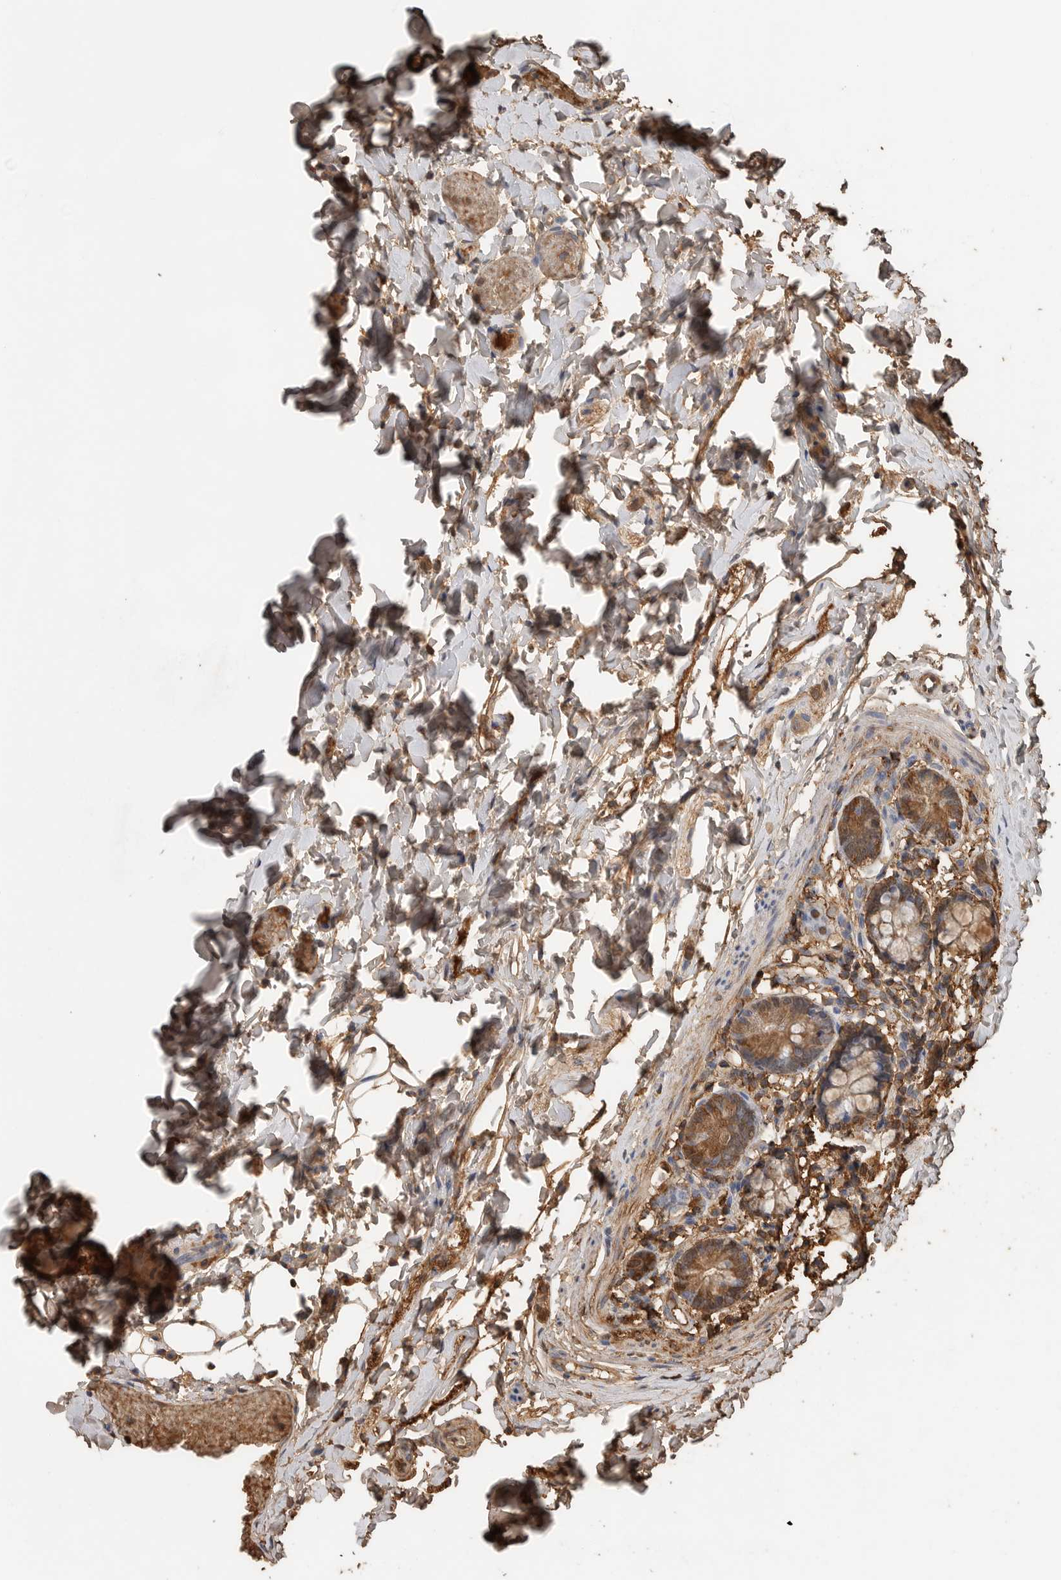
{"staining": {"intensity": "strong", "quantity": "25%-75%", "location": "cytoplasmic/membranous,nuclear"}, "tissue": "small intestine", "cell_type": "Glandular cells", "image_type": "normal", "snomed": [{"axis": "morphology", "description": "Normal tissue, NOS"}, {"axis": "topography", "description": "Small intestine"}], "caption": "Strong cytoplasmic/membranous,nuclear positivity for a protein is identified in approximately 25%-75% of glandular cells of normal small intestine using IHC.", "gene": "FABP6", "patient": {"sex": "male", "age": 7}}